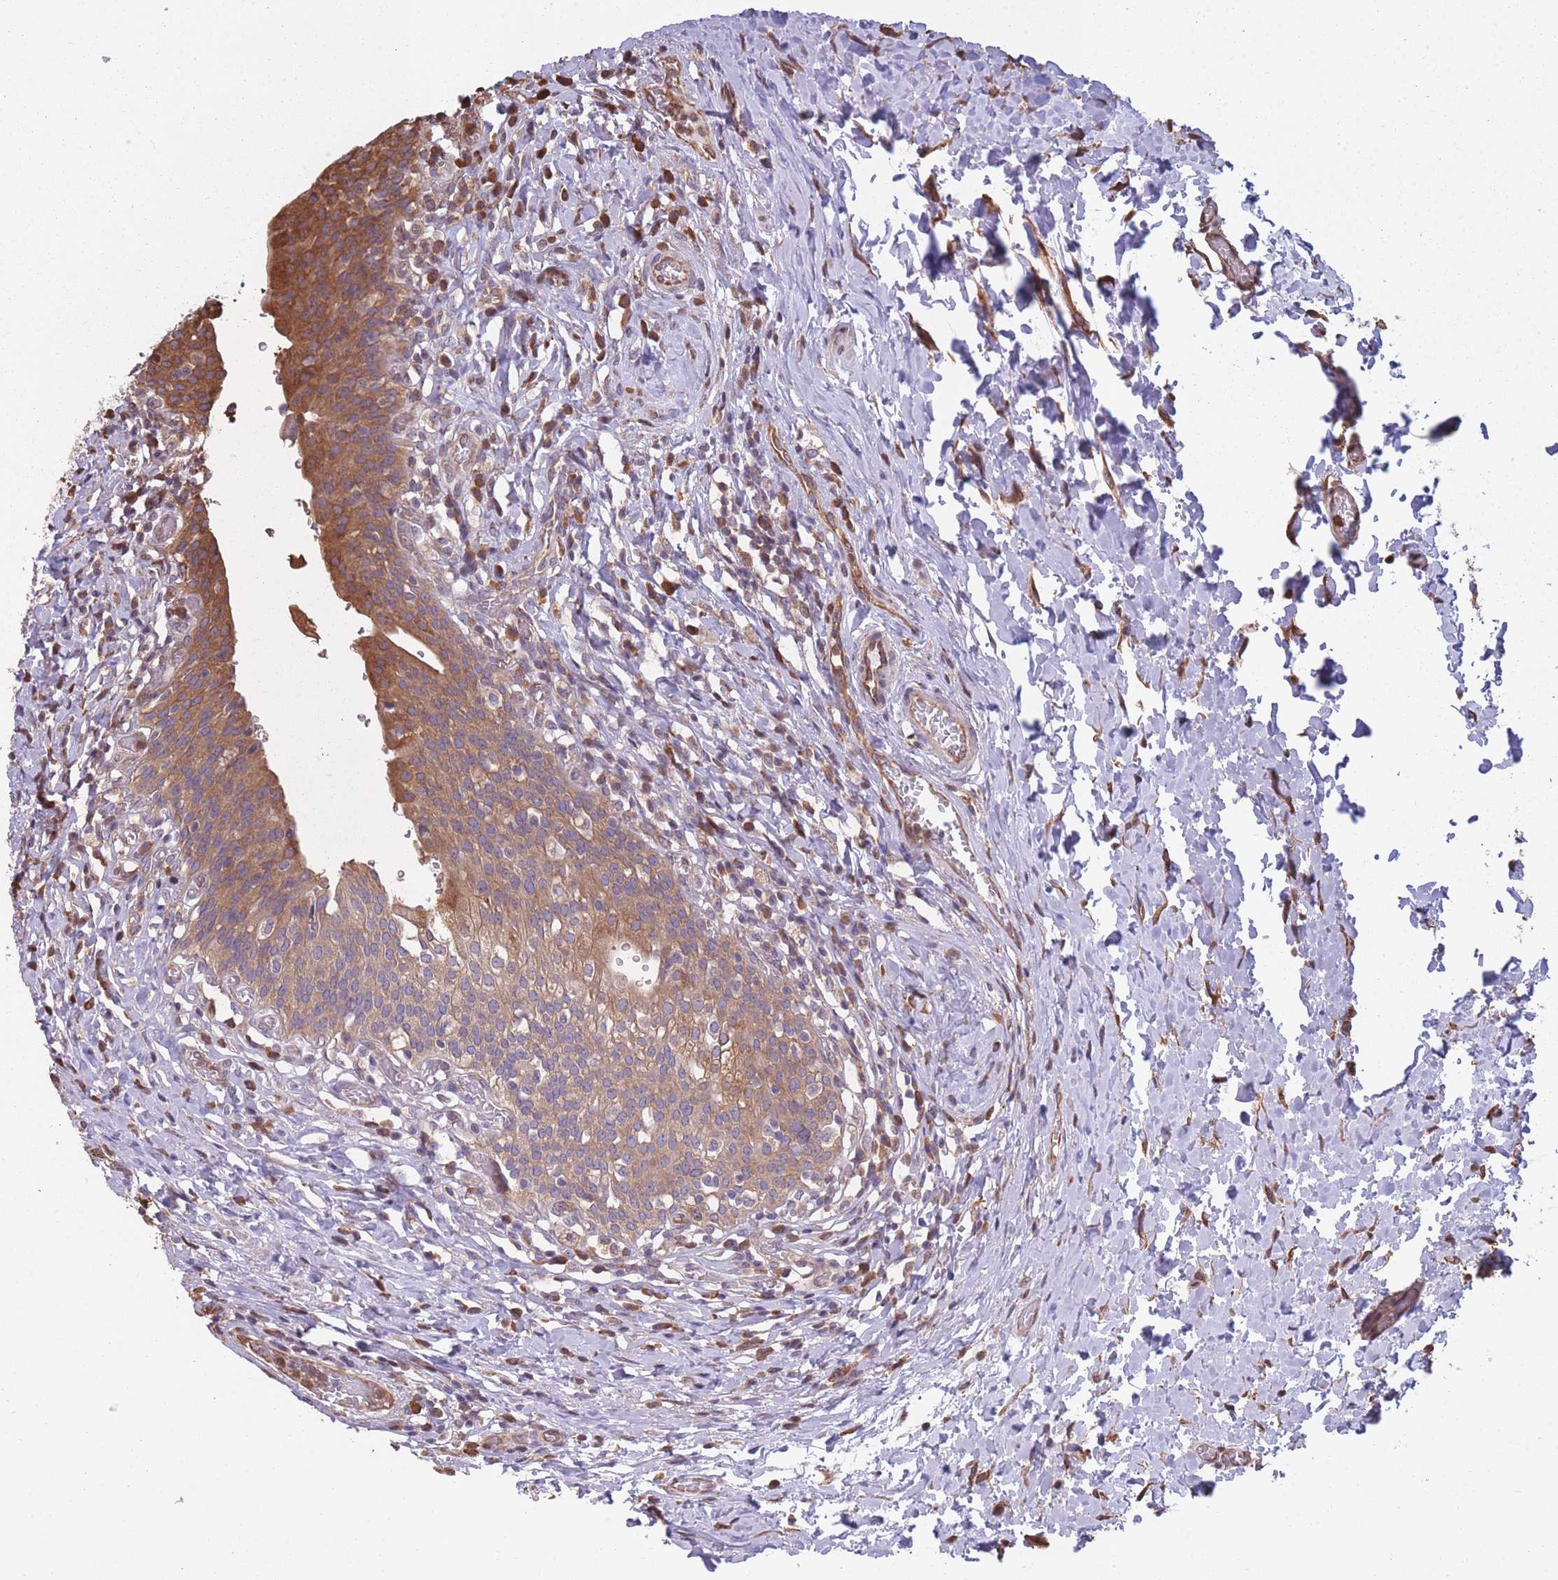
{"staining": {"intensity": "moderate", "quantity": ">75%", "location": "cytoplasmic/membranous"}, "tissue": "urinary bladder", "cell_type": "Urothelial cells", "image_type": "normal", "snomed": [{"axis": "morphology", "description": "Normal tissue, NOS"}, {"axis": "morphology", "description": "Inflammation, NOS"}, {"axis": "topography", "description": "Urinary bladder"}], "caption": "The micrograph reveals immunohistochemical staining of unremarkable urinary bladder. There is moderate cytoplasmic/membranous staining is appreciated in approximately >75% of urothelial cells.", "gene": "ARL13B", "patient": {"sex": "male", "age": 64}}